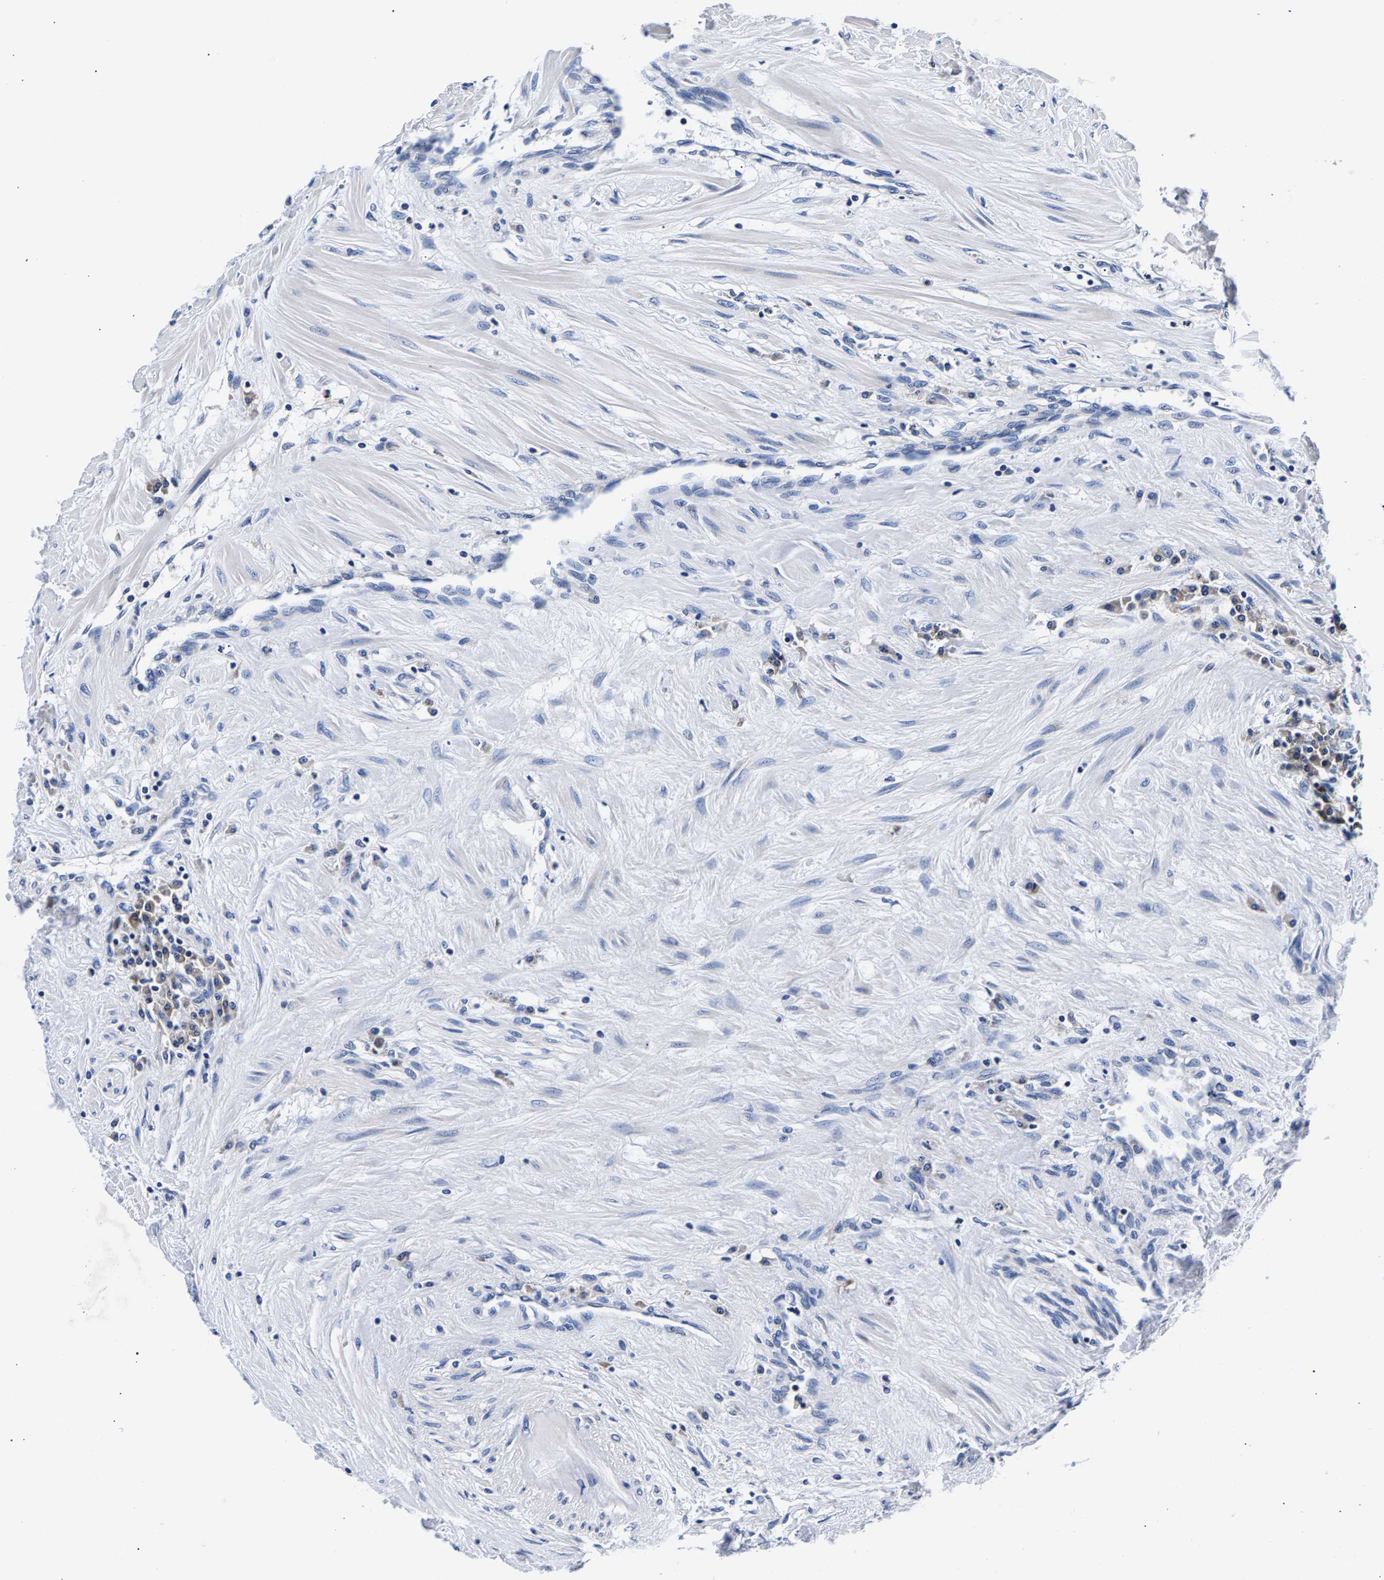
{"staining": {"intensity": "moderate", "quantity": "<25%", "location": "cytoplasmic/membranous"}, "tissue": "seminal vesicle", "cell_type": "Glandular cells", "image_type": "normal", "snomed": [{"axis": "morphology", "description": "Normal tissue, NOS"}, {"axis": "morphology", "description": "Adenocarcinoma, High grade"}, {"axis": "topography", "description": "Prostate"}, {"axis": "topography", "description": "Seminal veicle"}], "caption": "Human seminal vesicle stained with a brown dye demonstrates moderate cytoplasmic/membranous positive expression in approximately <25% of glandular cells.", "gene": "PHF24", "patient": {"sex": "male", "age": 55}}